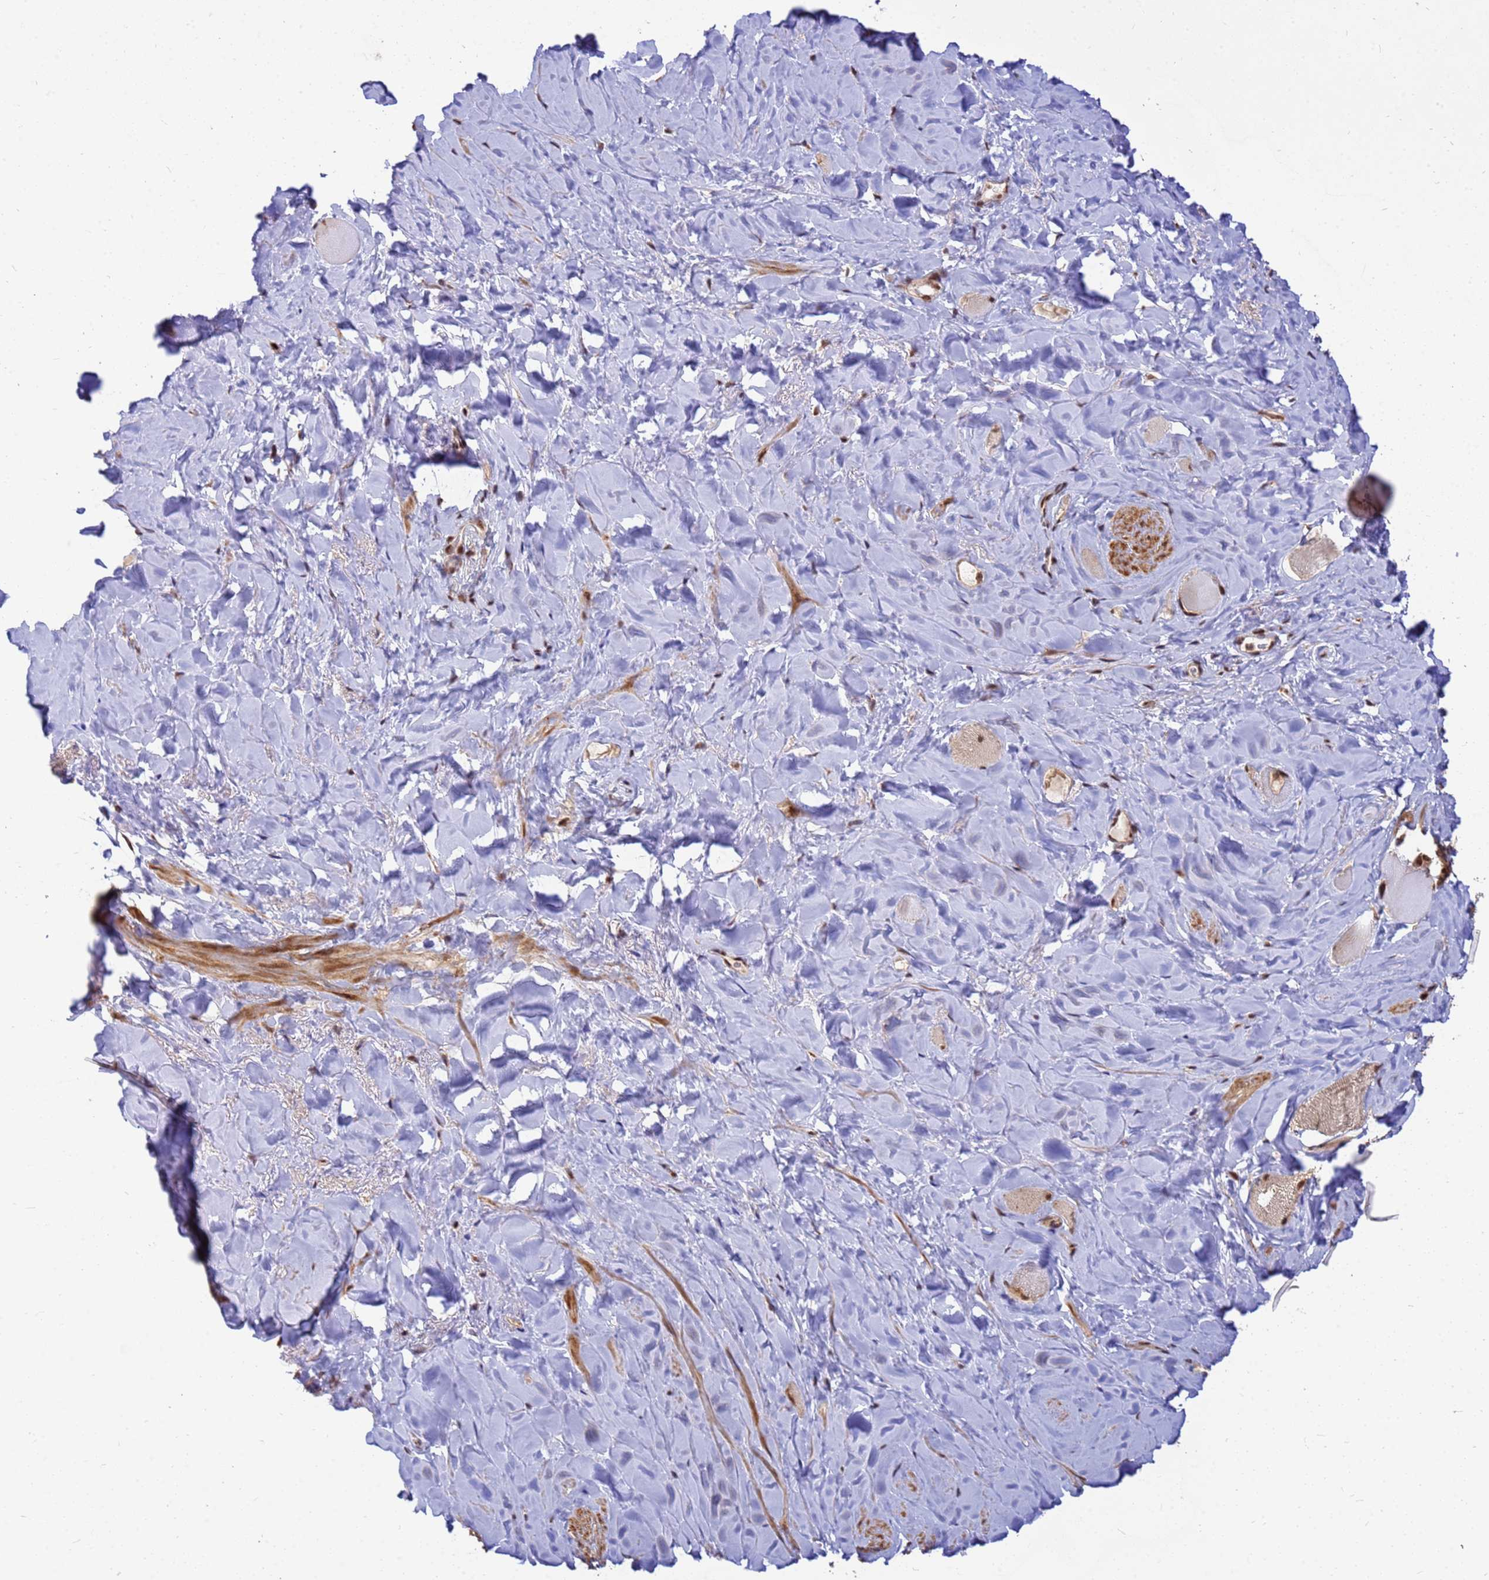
{"staining": {"intensity": "moderate", "quantity": "<25%", "location": "cytoplasmic/membranous,nuclear"}, "tissue": "smooth muscle", "cell_type": "Smooth muscle cells", "image_type": "normal", "snomed": [{"axis": "morphology", "description": "Normal tissue, NOS"}, {"axis": "topography", "description": "Smooth muscle"}, {"axis": "topography", "description": "Peripheral nerve tissue"}], "caption": "Moderate cytoplasmic/membranous,nuclear protein staining is identified in approximately <25% of smooth muscle cells in smooth muscle. The staining was performed using DAB, with brown indicating positive protein expression. Nuclei are stained blue with hematoxylin.", "gene": "NCBP2", "patient": {"sex": "male", "age": 69}}